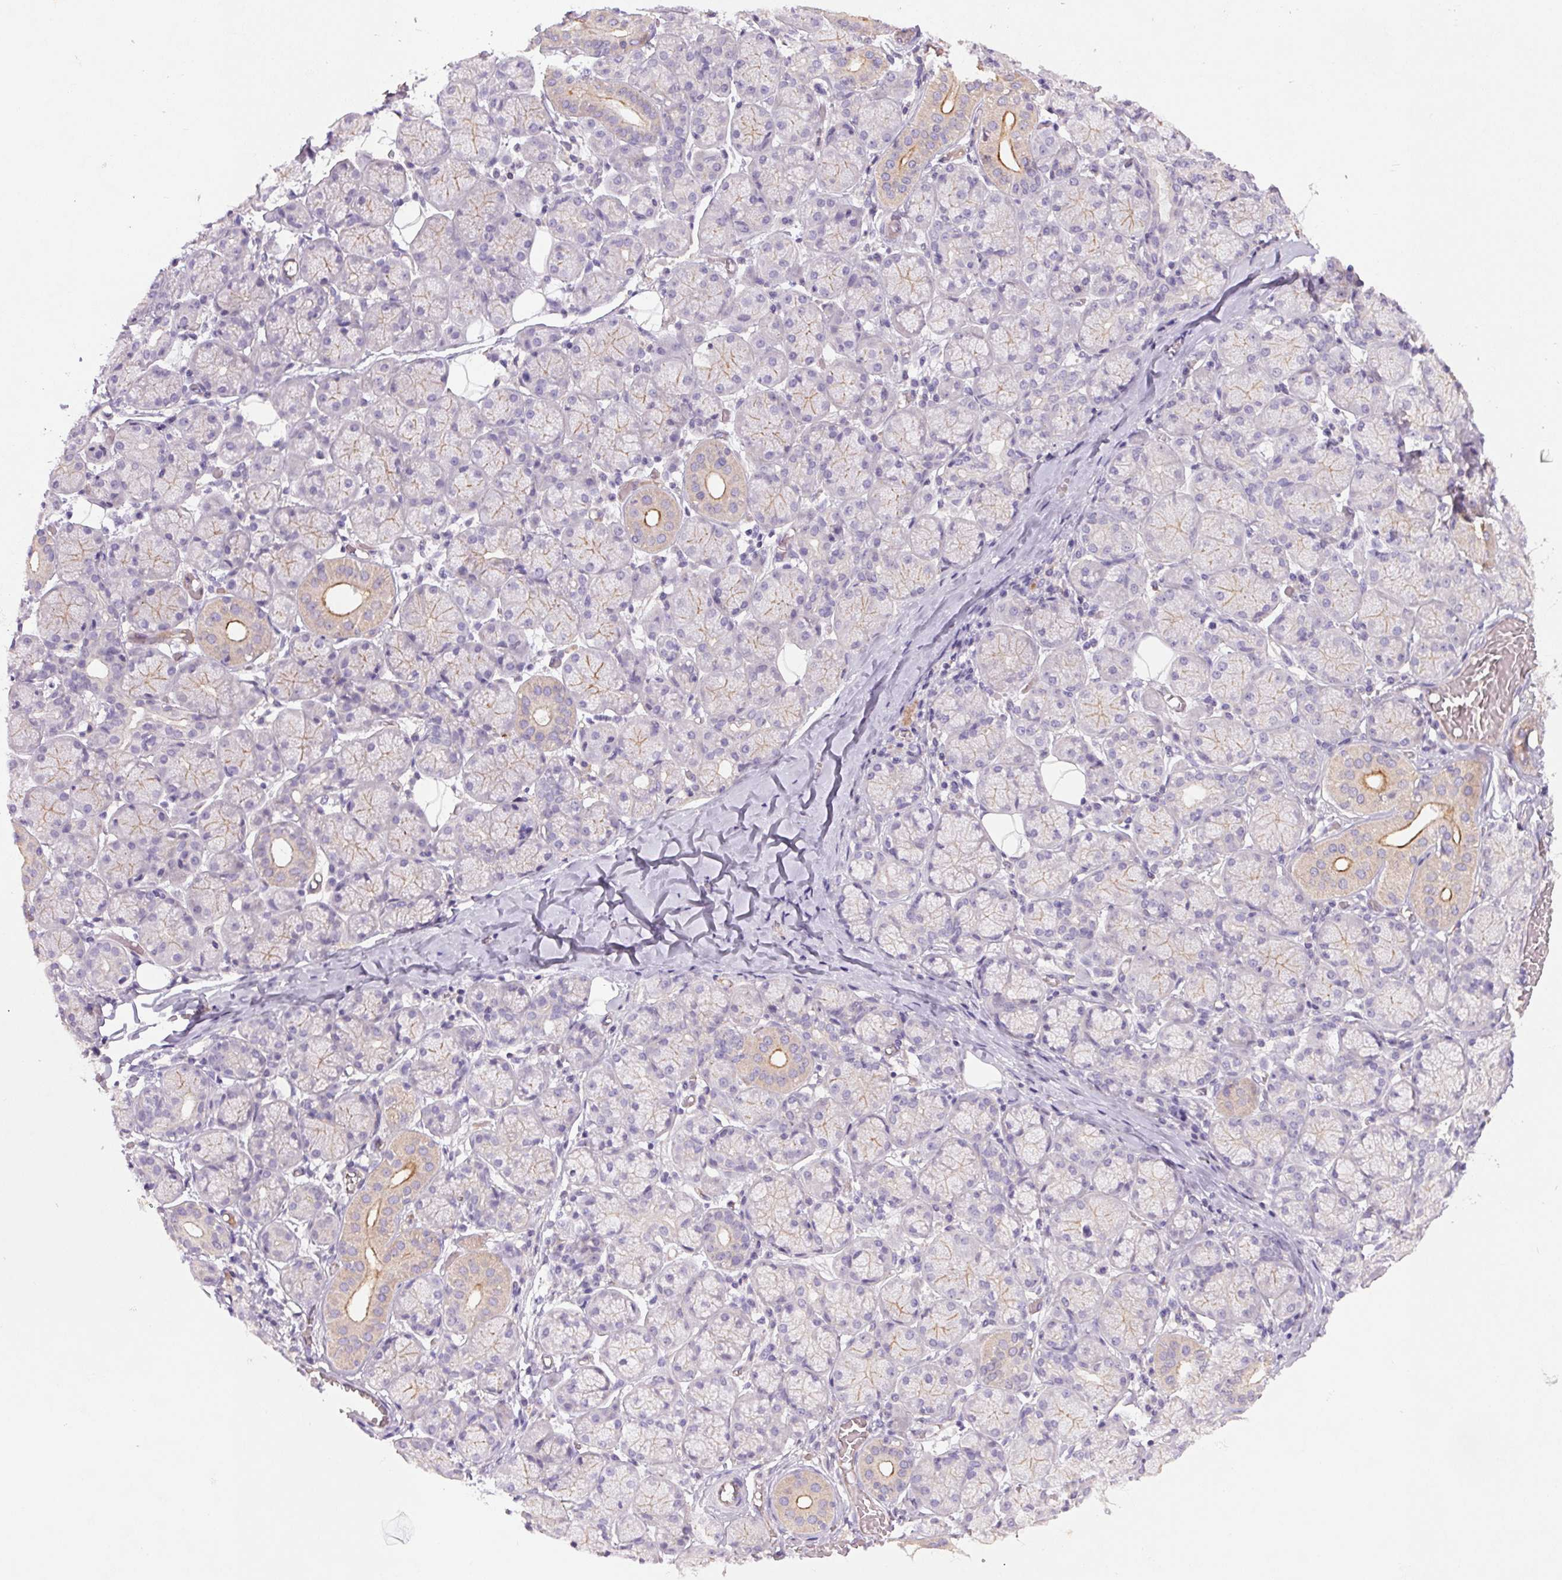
{"staining": {"intensity": "weak", "quantity": "25%-75%", "location": "cytoplasmic/membranous"}, "tissue": "salivary gland", "cell_type": "Glandular cells", "image_type": "normal", "snomed": [{"axis": "morphology", "description": "Normal tissue, NOS"}, {"axis": "topography", "description": "Salivary gland"}, {"axis": "topography", "description": "Peripheral nerve tissue"}], "caption": "Immunohistochemical staining of unremarkable salivary gland exhibits weak cytoplasmic/membranous protein staining in approximately 25%-75% of glandular cells.", "gene": "APOC4", "patient": {"sex": "female", "age": 24}}